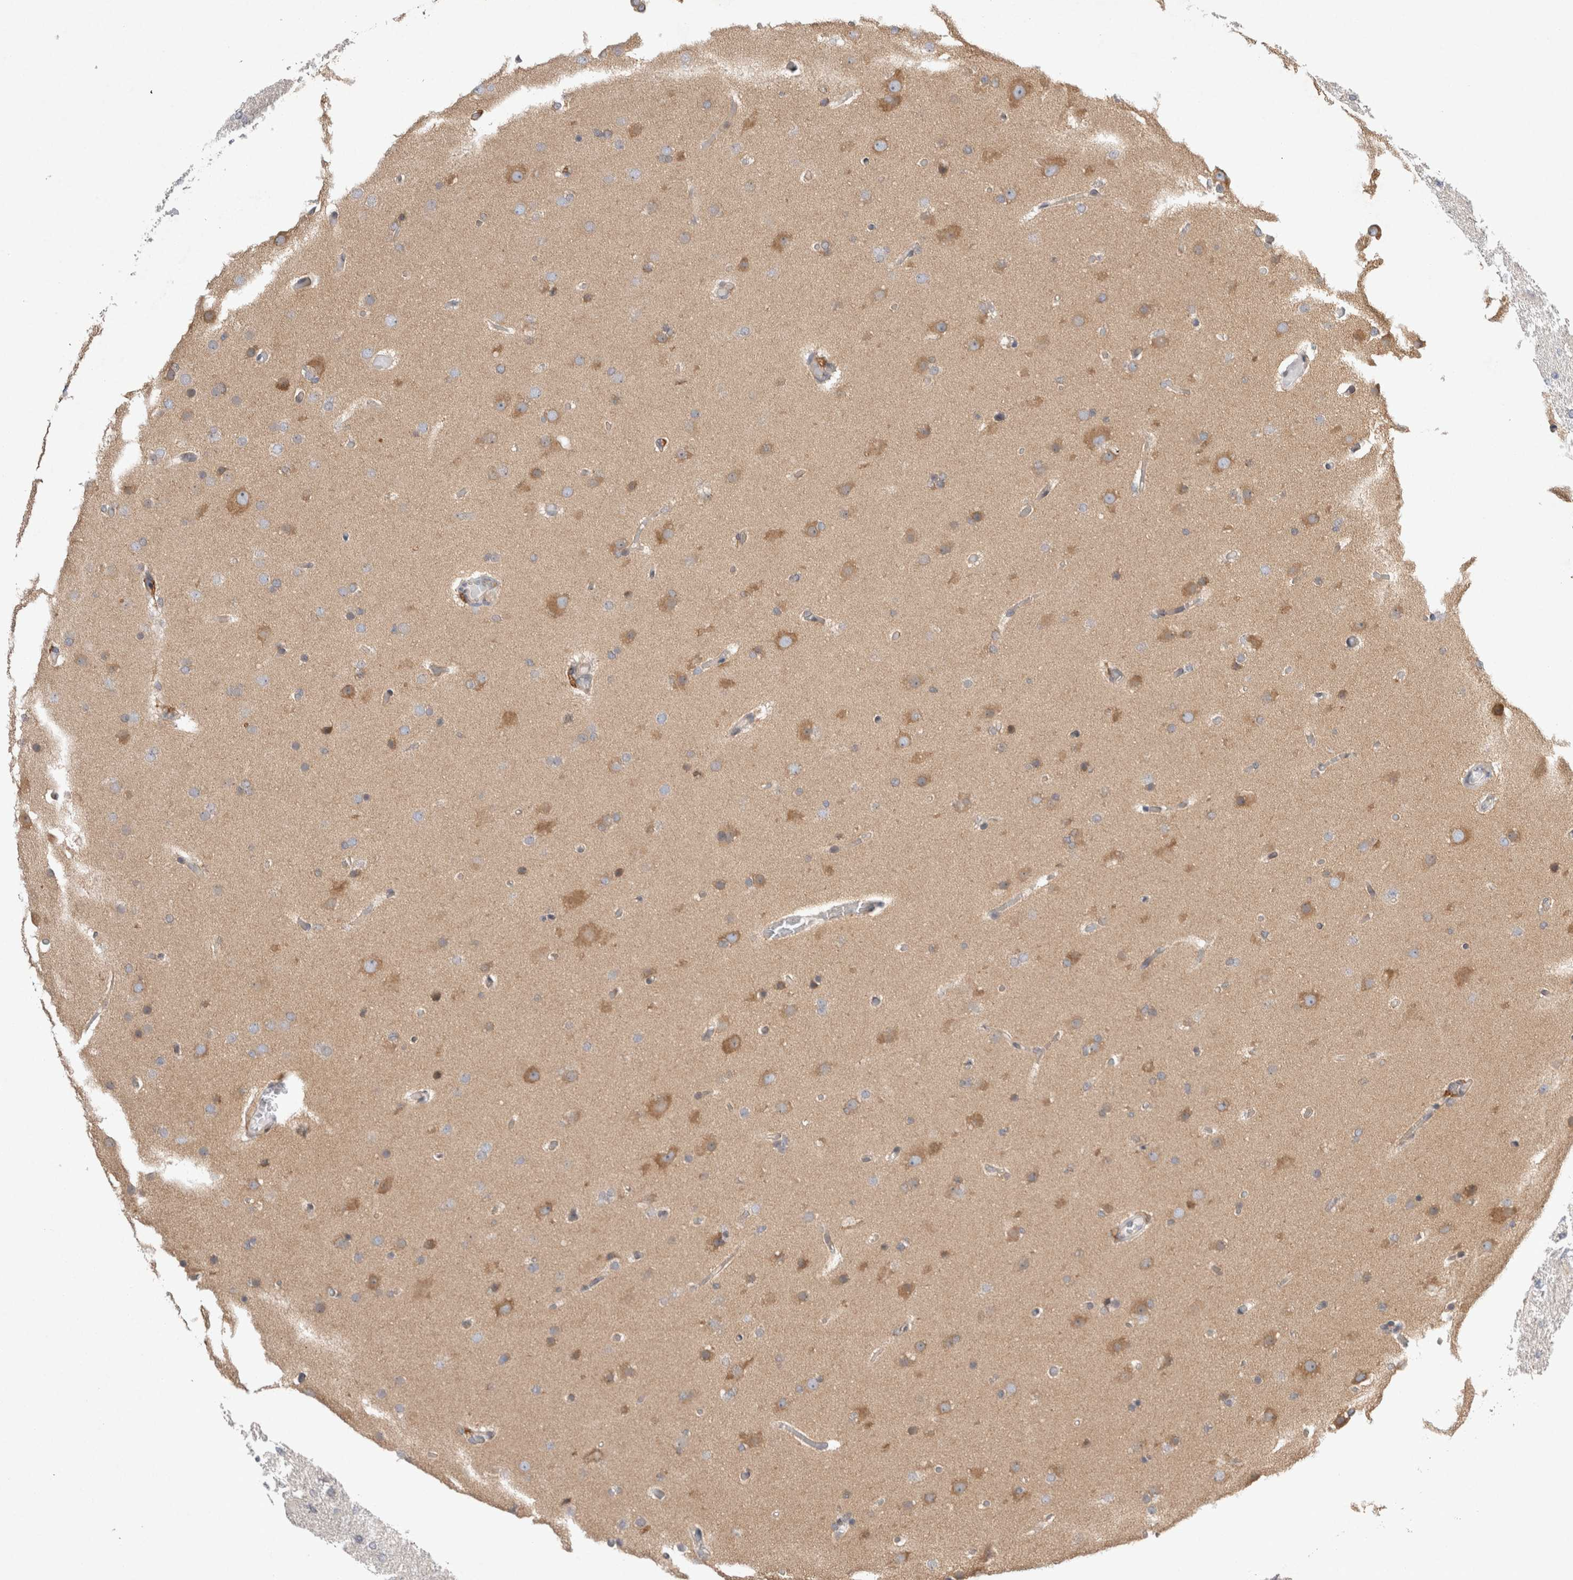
{"staining": {"intensity": "moderate", "quantity": "25%-75%", "location": "cytoplasmic/membranous"}, "tissue": "glioma", "cell_type": "Tumor cells", "image_type": "cancer", "snomed": [{"axis": "morphology", "description": "Glioma, malignant, High grade"}, {"axis": "topography", "description": "Cerebral cortex"}], "caption": "Protein analysis of glioma tissue displays moderate cytoplasmic/membranous staining in approximately 25%-75% of tumor cells.", "gene": "CDCA7L", "patient": {"sex": "female", "age": 36}}